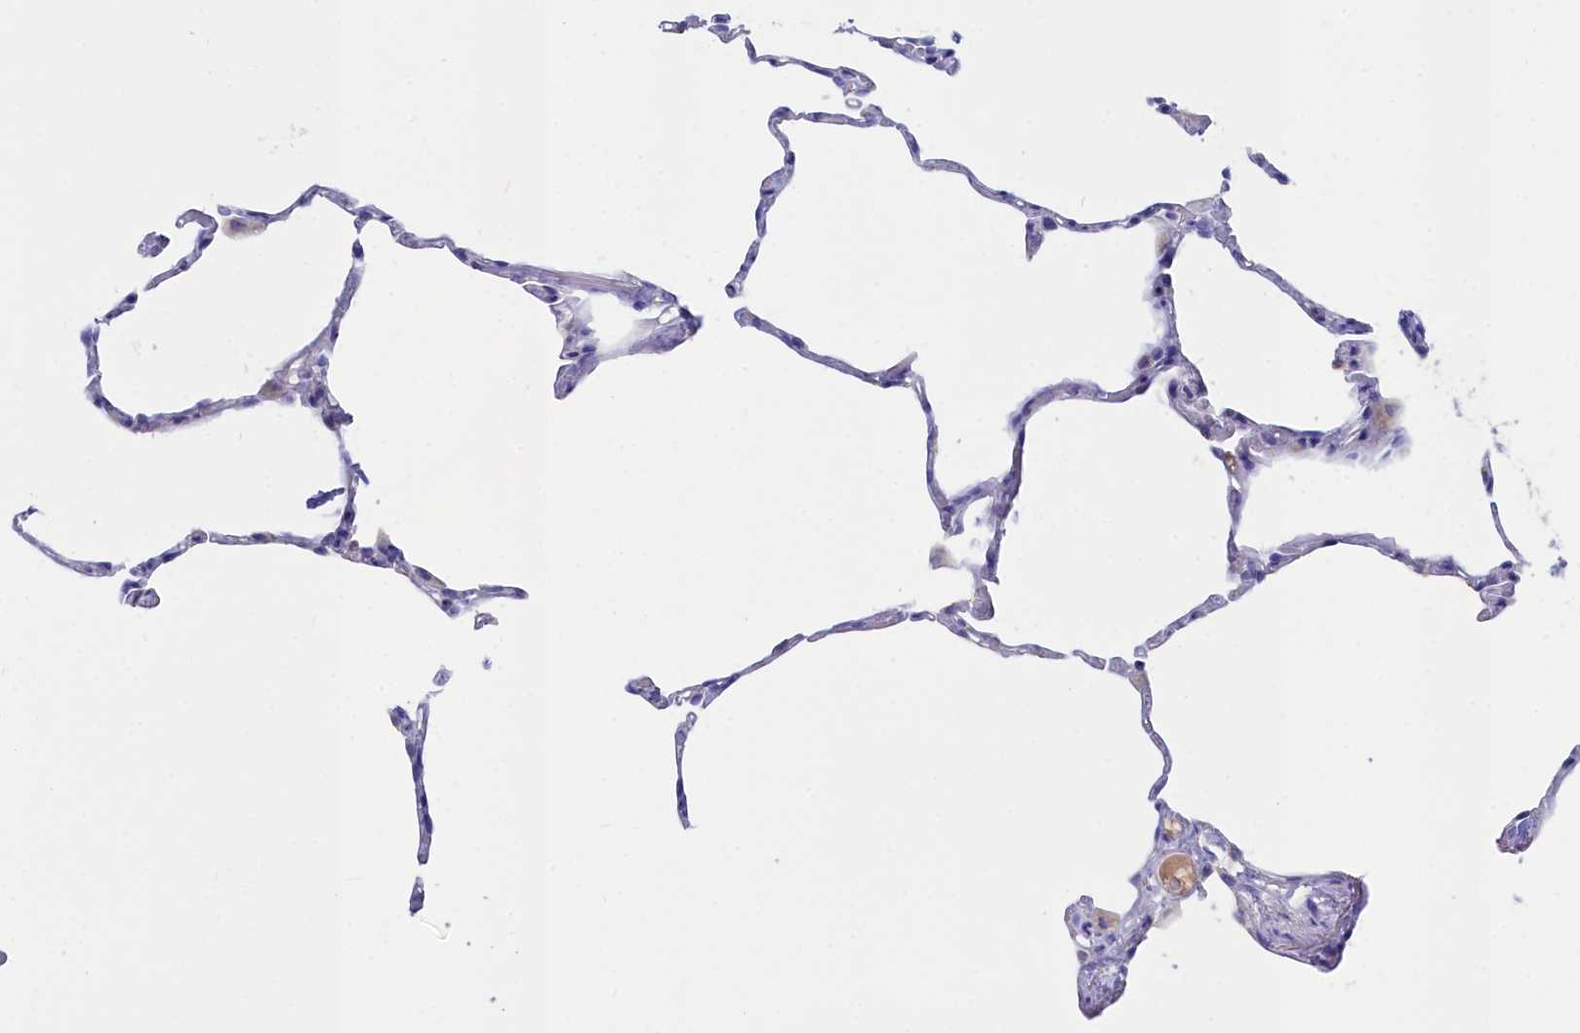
{"staining": {"intensity": "negative", "quantity": "none", "location": "none"}, "tissue": "lung", "cell_type": "Alveolar cells", "image_type": "normal", "snomed": [{"axis": "morphology", "description": "Normal tissue, NOS"}, {"axis": "topography", "description": "Lung"}], "caption": "Immunohistochemistry (IHC) photomicrograph of unremarkable lung: lung stained with DAB (3,3'-diaminobenzidine) demonstrates no significant protein expression in alveolar cells. Brightfield microscopy of immunohistochemistry (IHC) stained with DAB (brown) and hematoxylin (blue), captured at high magnification.", "gene": "SLC49A3", "patient": {"sex": "male", "age": 65}}